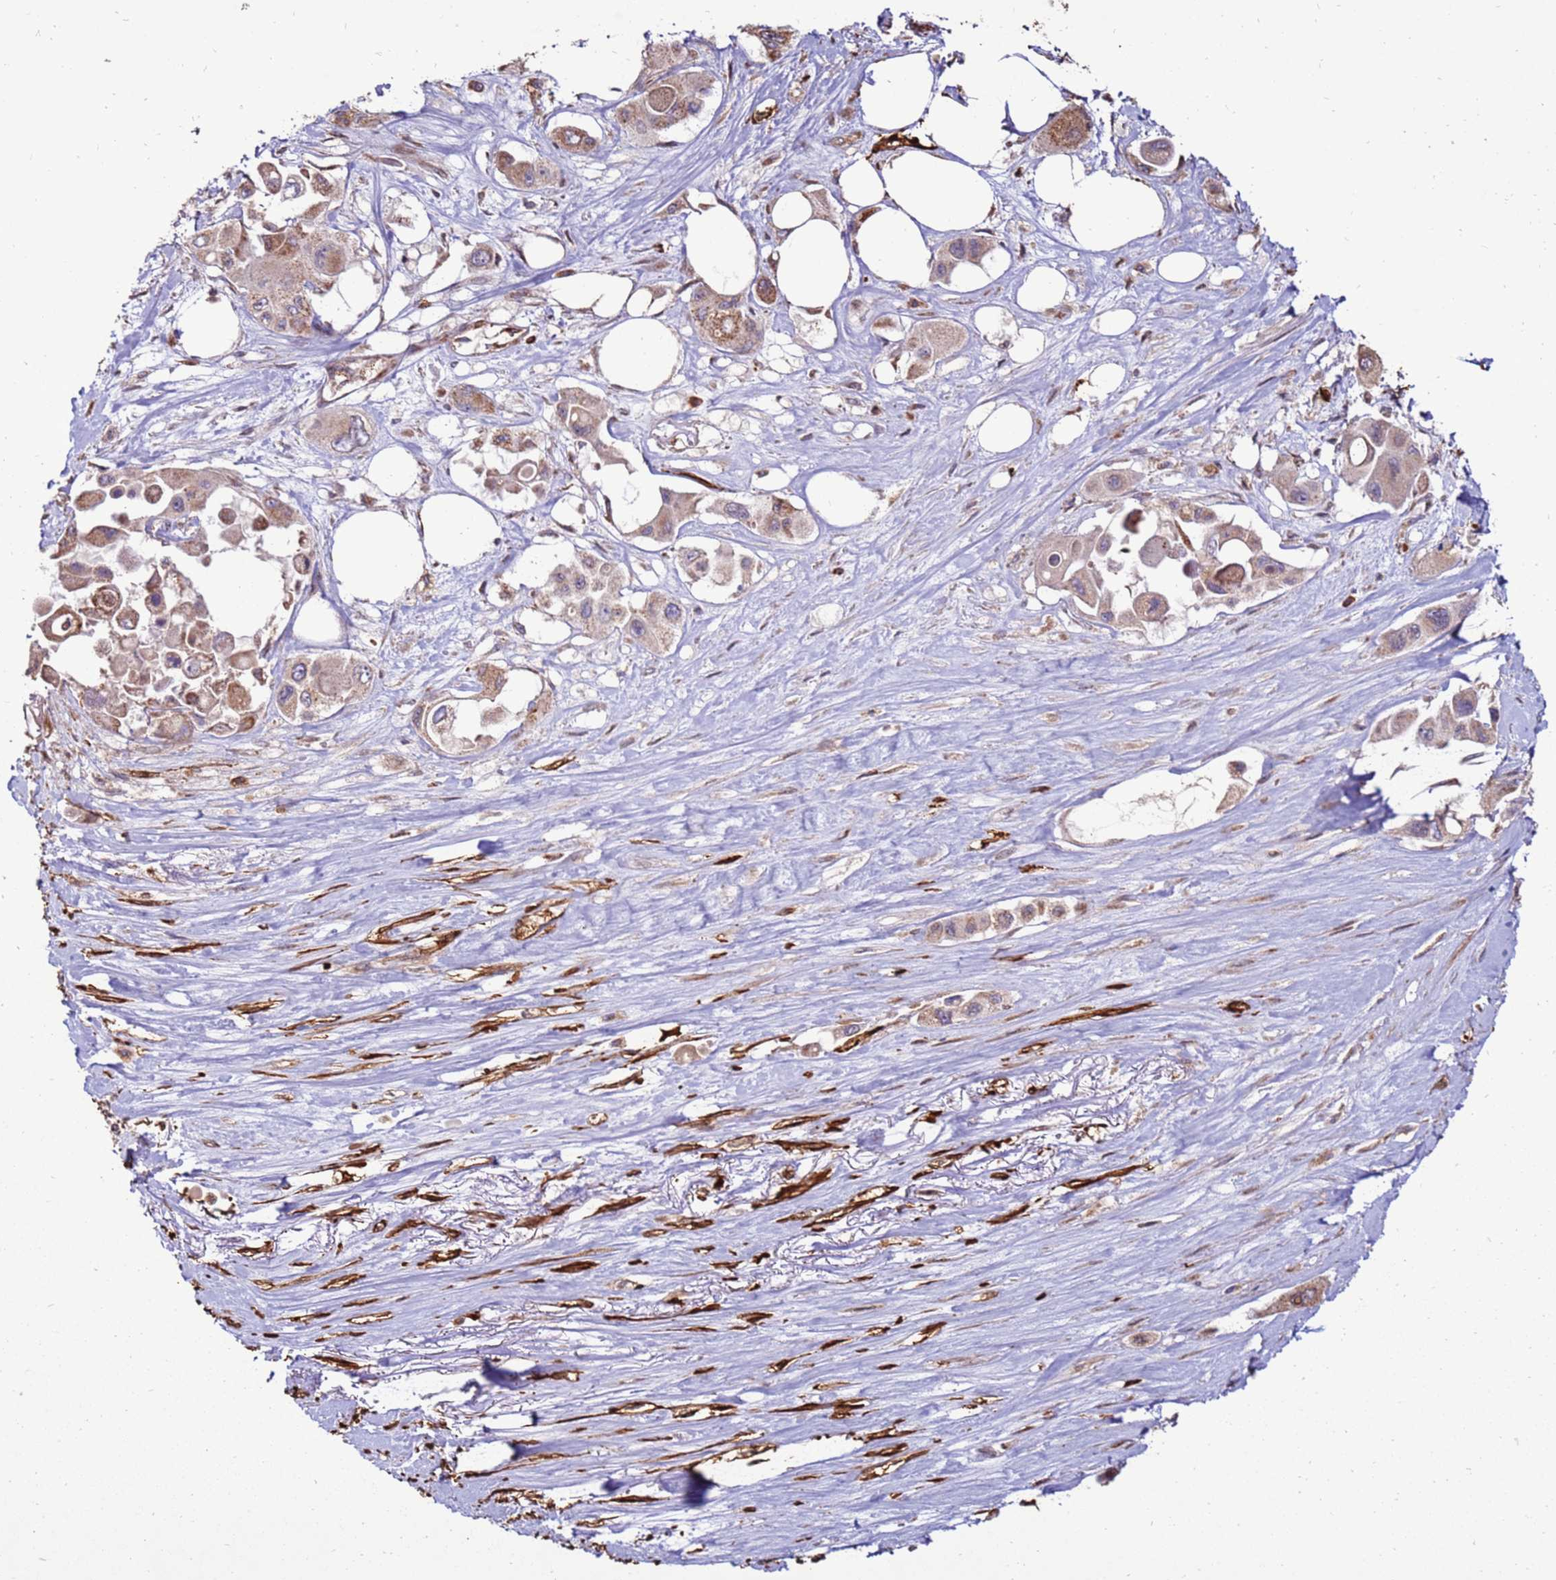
{"staining": {"intensity": "moderate", "quantity": "25%-75%", "location": "cytoplasmic/membranous"}, "tissue": "pancreatic cancer", "cell_type": "Tumor cells", "image_type": "cancer", "snomed": [{"axis": "morphology", "description": "Adenocarcinoma, NOS"}, {"axis": "topography", "description": "Pancreas"}], "caption": "Immunohistochemical staining of pancreatic cancer (adenocarcinoma) exhibits moderate cytoplasmic/membranous protein staining in approximately 25%-75% of tumor cells. Nuclei are stained in blue.", "gene": "DDX59", "patient": {"sex": "male", "age": 92}}